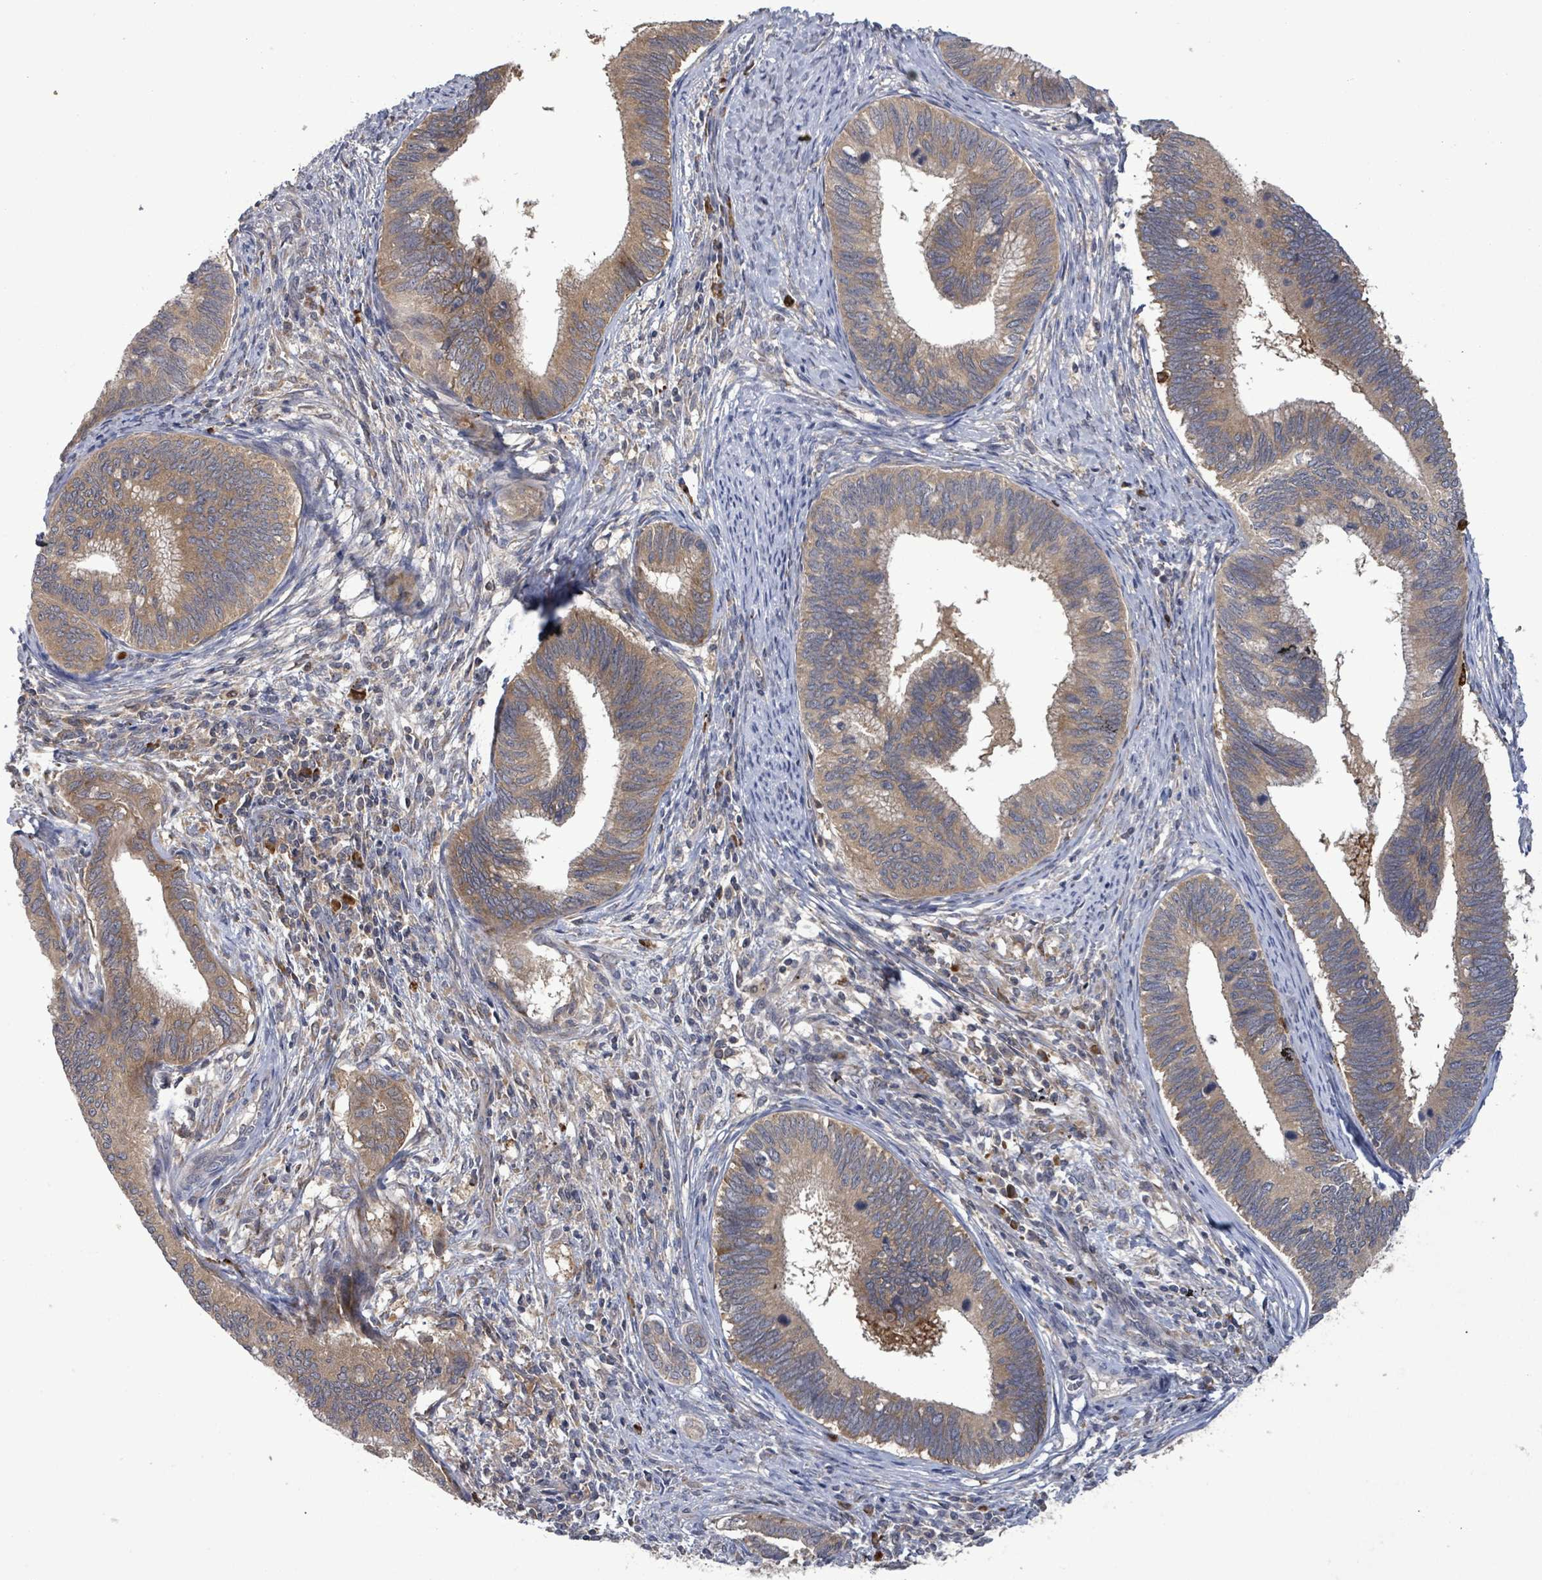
{"staining": {"intensity": "moderate", "quantity": ">75%", "location": "cytoplasmic/membranous"}, "tissue": "cervical cancer", "cell_type": "Tumor cells", "image_type": "cancer", "snomed": [{"axis": "morphology", "description": "Adenocarcinoma, NOS"}, {"axis": "topography", "description": "Cervix"}], "caption": "The photomicrograph demonstrates a brown stain indicating the presence of a protein in the cytoplasmic/membranous of tumor cells in adenocarcinoma (cervical). (DAB = brown stain, brightfield microscopy at high magnification).", "gene": "SERPINE3", "patient": {"sex": "female", "age": 42}}